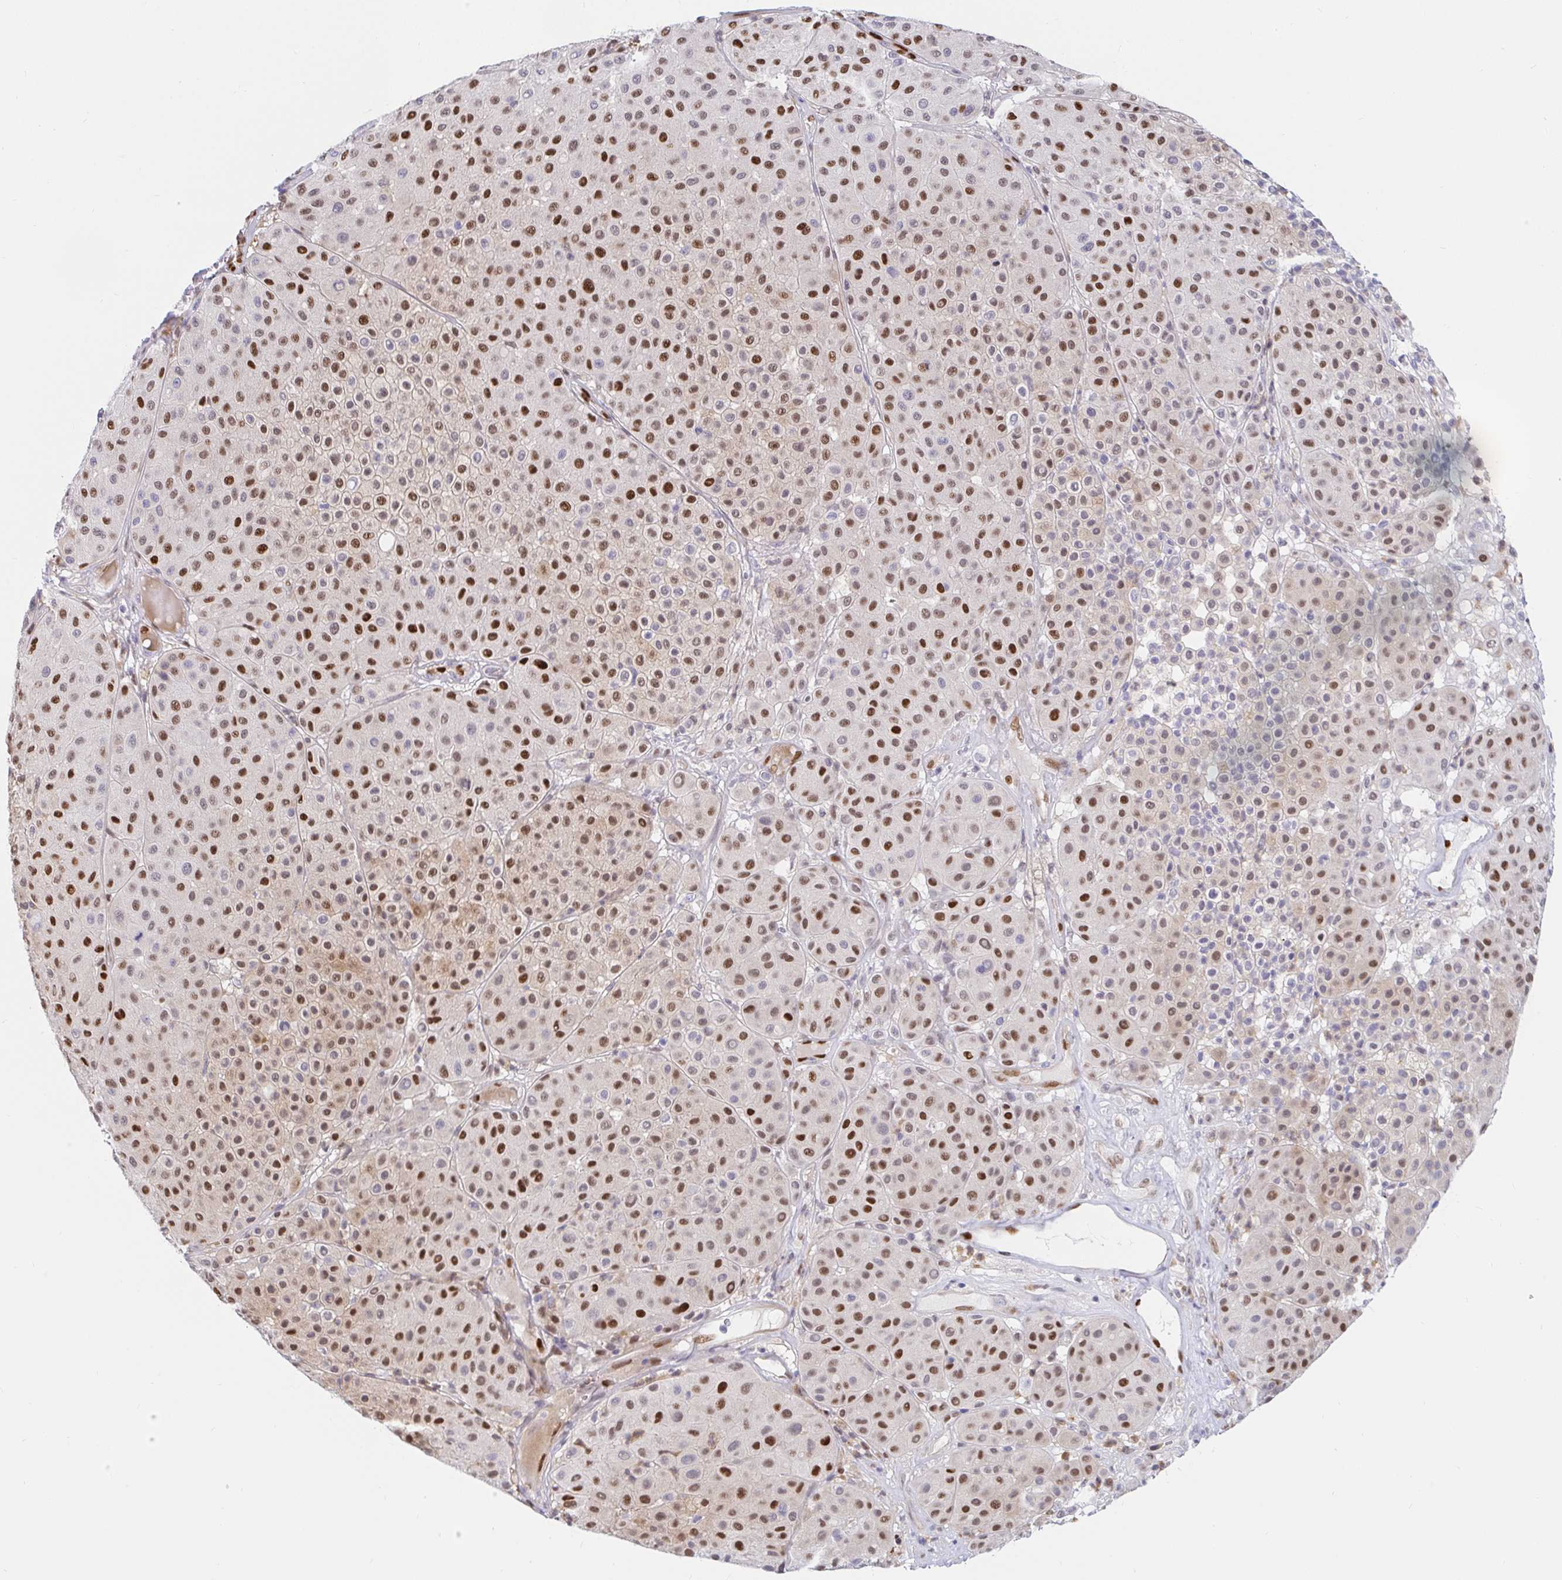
{"staining": {"intensity": "strong", "quantity": "25%-75%", "location": "nuclear"}, "tissue": "melanoma", "cell_type": "Tumor cells", "image_type": "cancer", "snomed": [{"axis": "morphology", "description": "Malignant melanoma, Metastatic site"}, {"axis": "topography", "description": "Smooth muscle"}], "caption": "There is high levels of strong nuclear positivity in tumor cells of melanoma, as demonstrated by immunohistochemical staining (brown color).", "gene": "HINFP", "patient": {"sex": "male", "age": 41}}